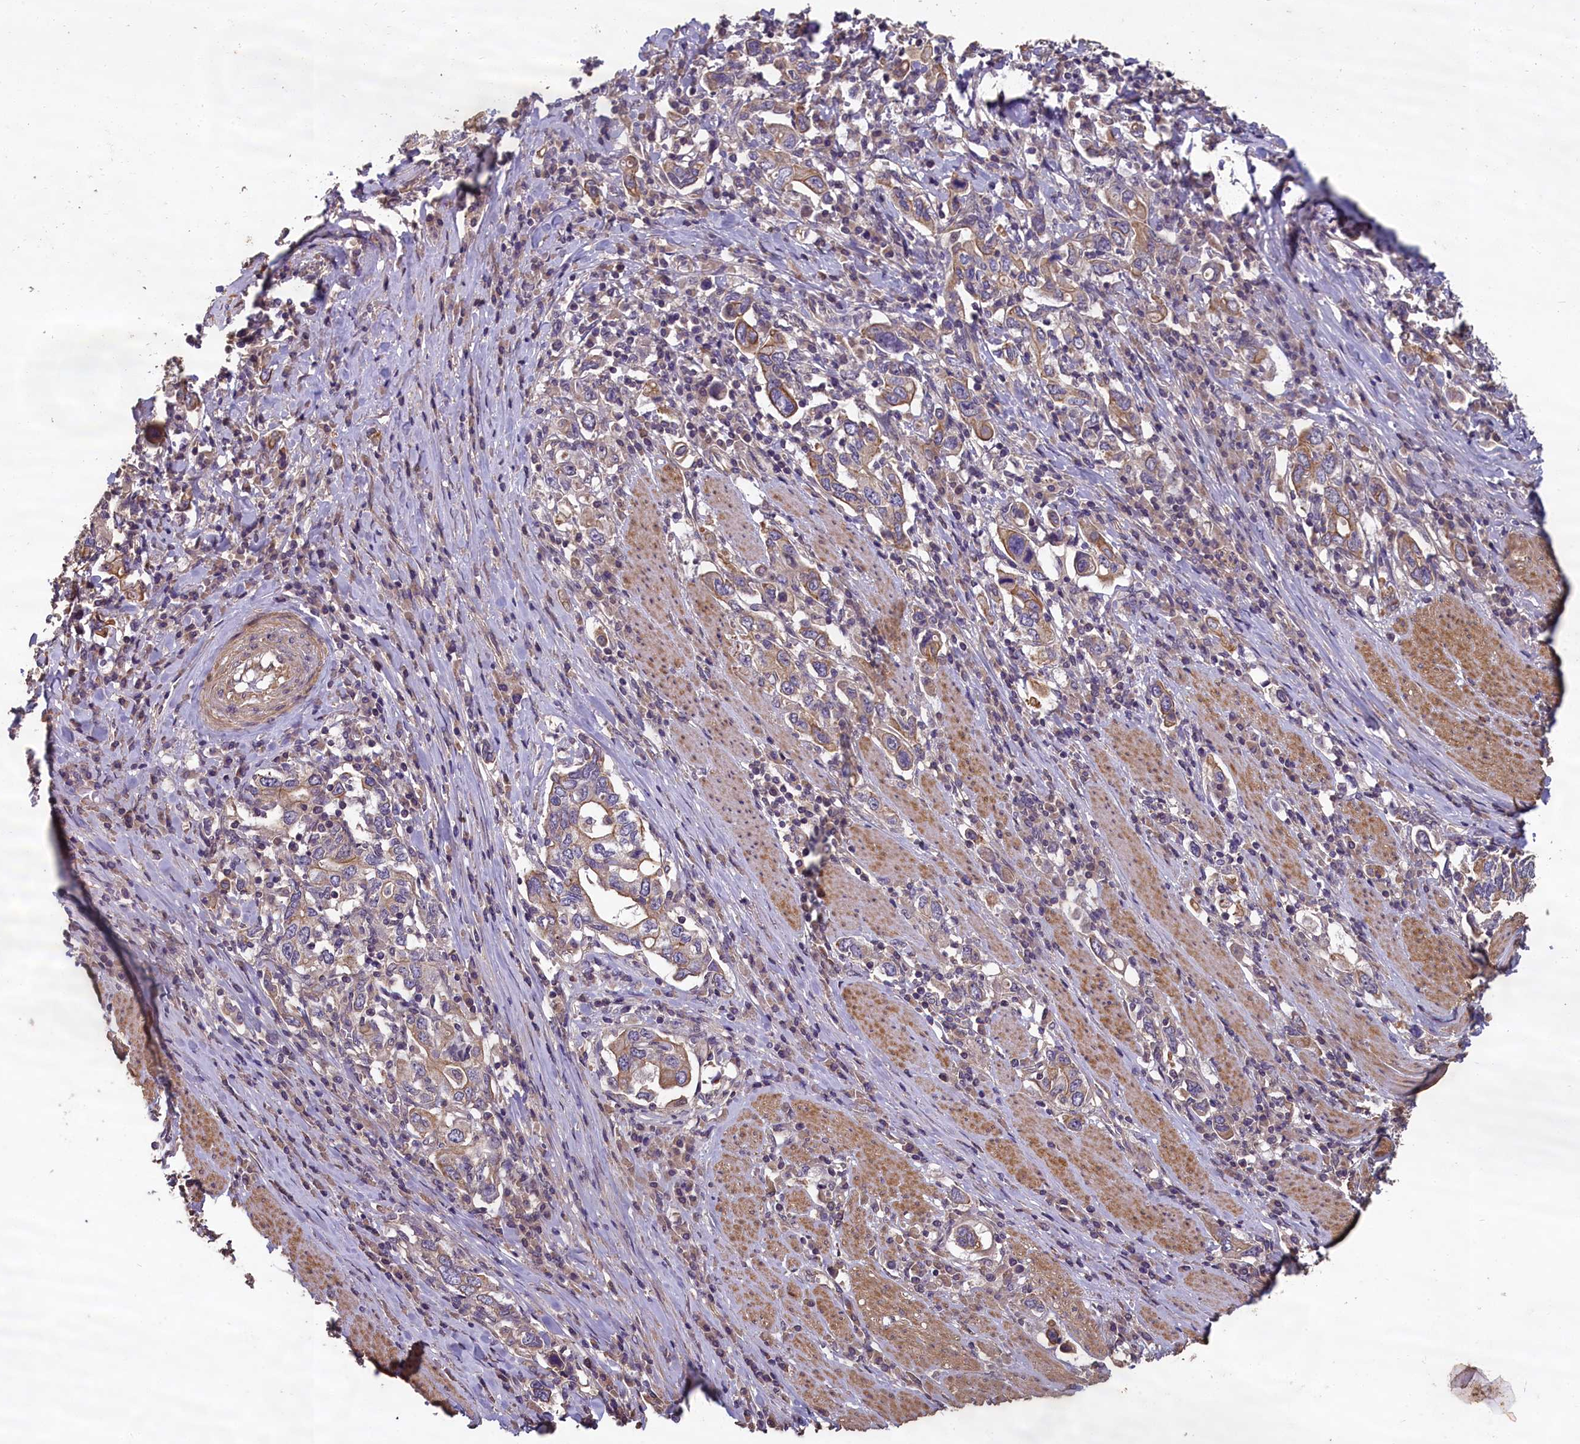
{"staining": {"intensity": "moderate", "quantity": "<25%", "location": "cytoplasmic/membranous"}, "tissue": "stomach cancer", "cell_type": "Tumor cells", "image_type": "cancer", "snomed": [{"axis": "morphology", "description": "Adenocarcinoma, NOS"}, {"axis": "topography", "description": "Stomach, upper"}, {"axis": "topography", "description": "Stomach"}], "caption": "This micrograph demonstrates immunohistochemistry staining of human adenocarcinoma (stomach), with low moderate cytoplasmic/membranous positivity in approximately <25% of tumor cells.", "gene": "CHD9", "patient": {"sex": "male", "age": 62}}